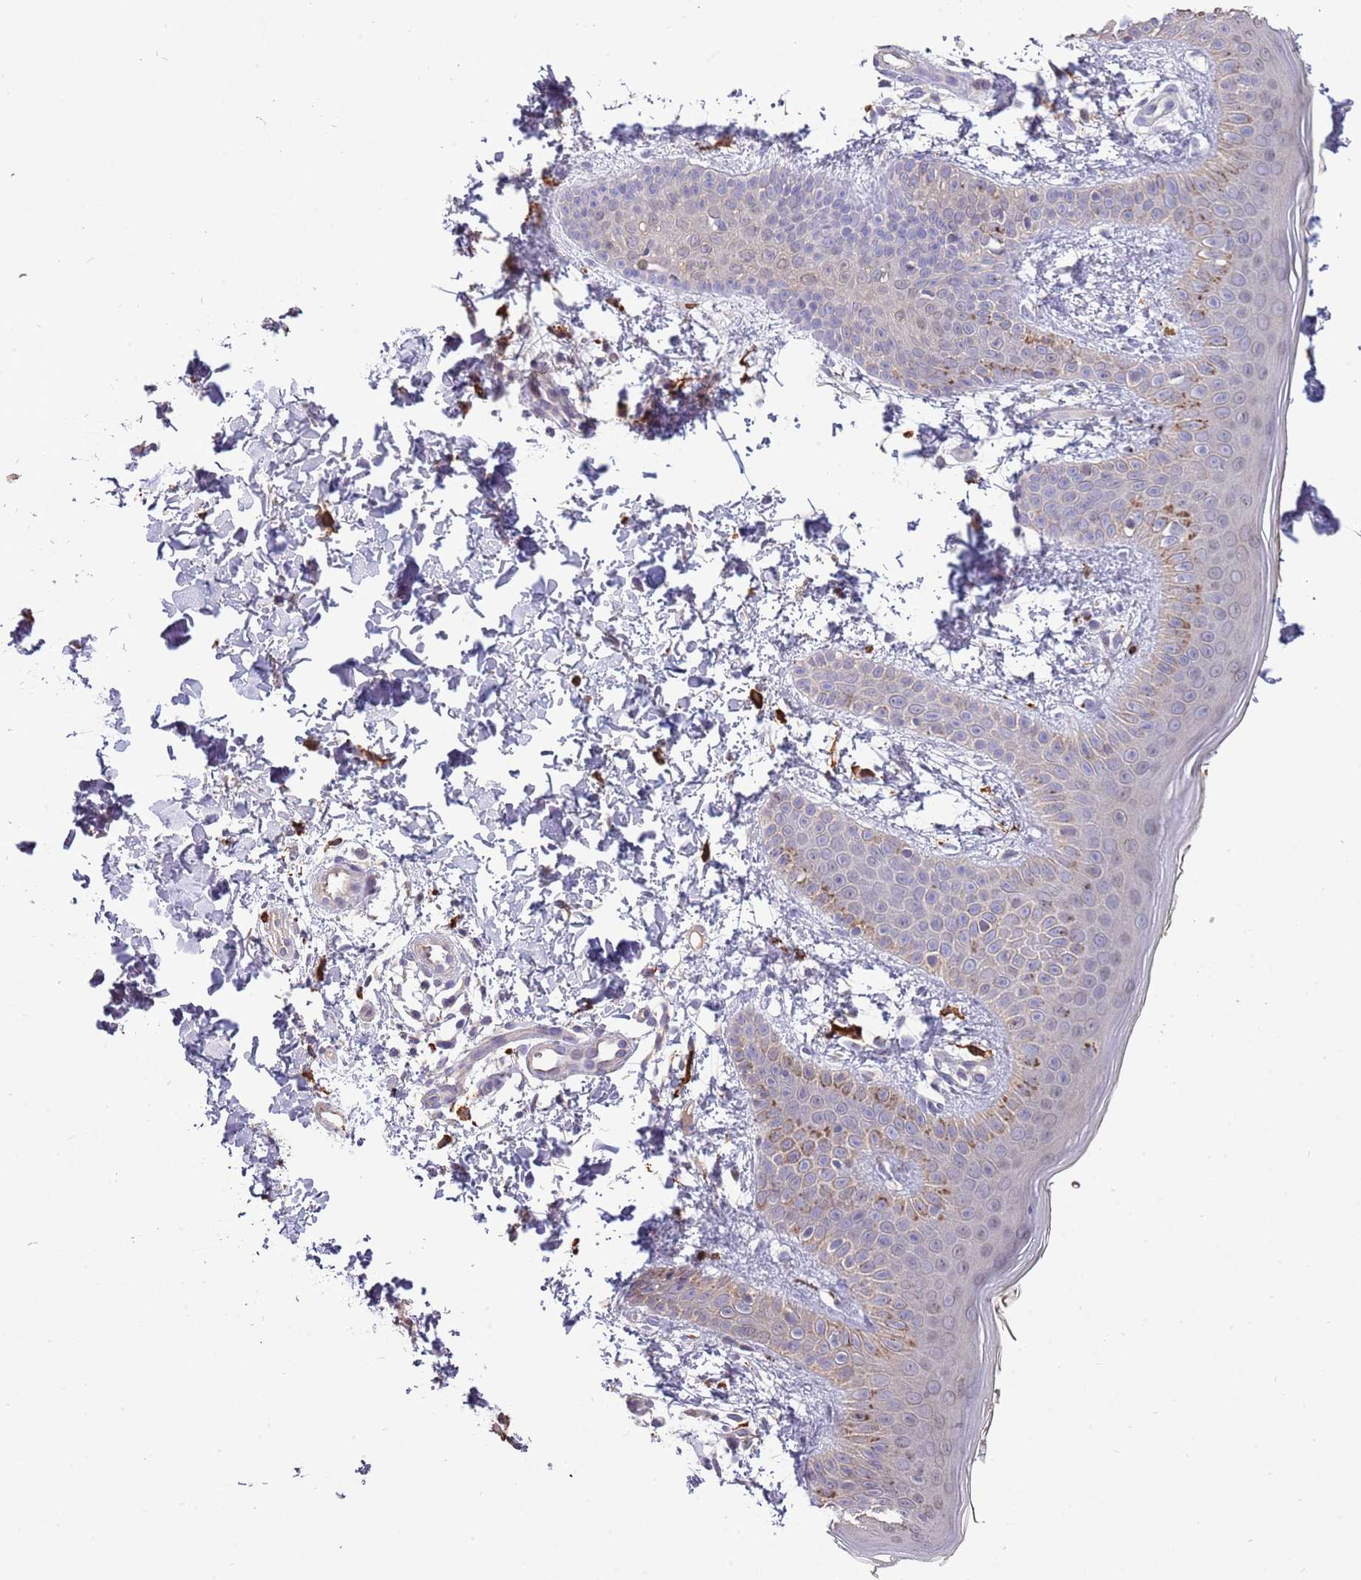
{"staining": {"intensity": "weak", "quantity": ">75%", "location": "cytoplasmic/membranous"}, "tissue": "skin", "cell_type": "Fibroblasts", "image_type": "normal", "snomed": [{"axis": "morphology", "description": "Normal tissue, NOS"}, {"axis": "topography", "description": "Skin"}], "caption": "Weak cytoplasmic/membranous protein staining is appreciated in about >75% of fibroblasts in skin. The protein of interest is stained brown, and the nuclei are stained in blue (DAB (3,3'-diaminobenzidine) IHC with brightfield microscopy, high magnification).", "gene": "P2RY13", "patient": {"sex": "male", "age": 36}}